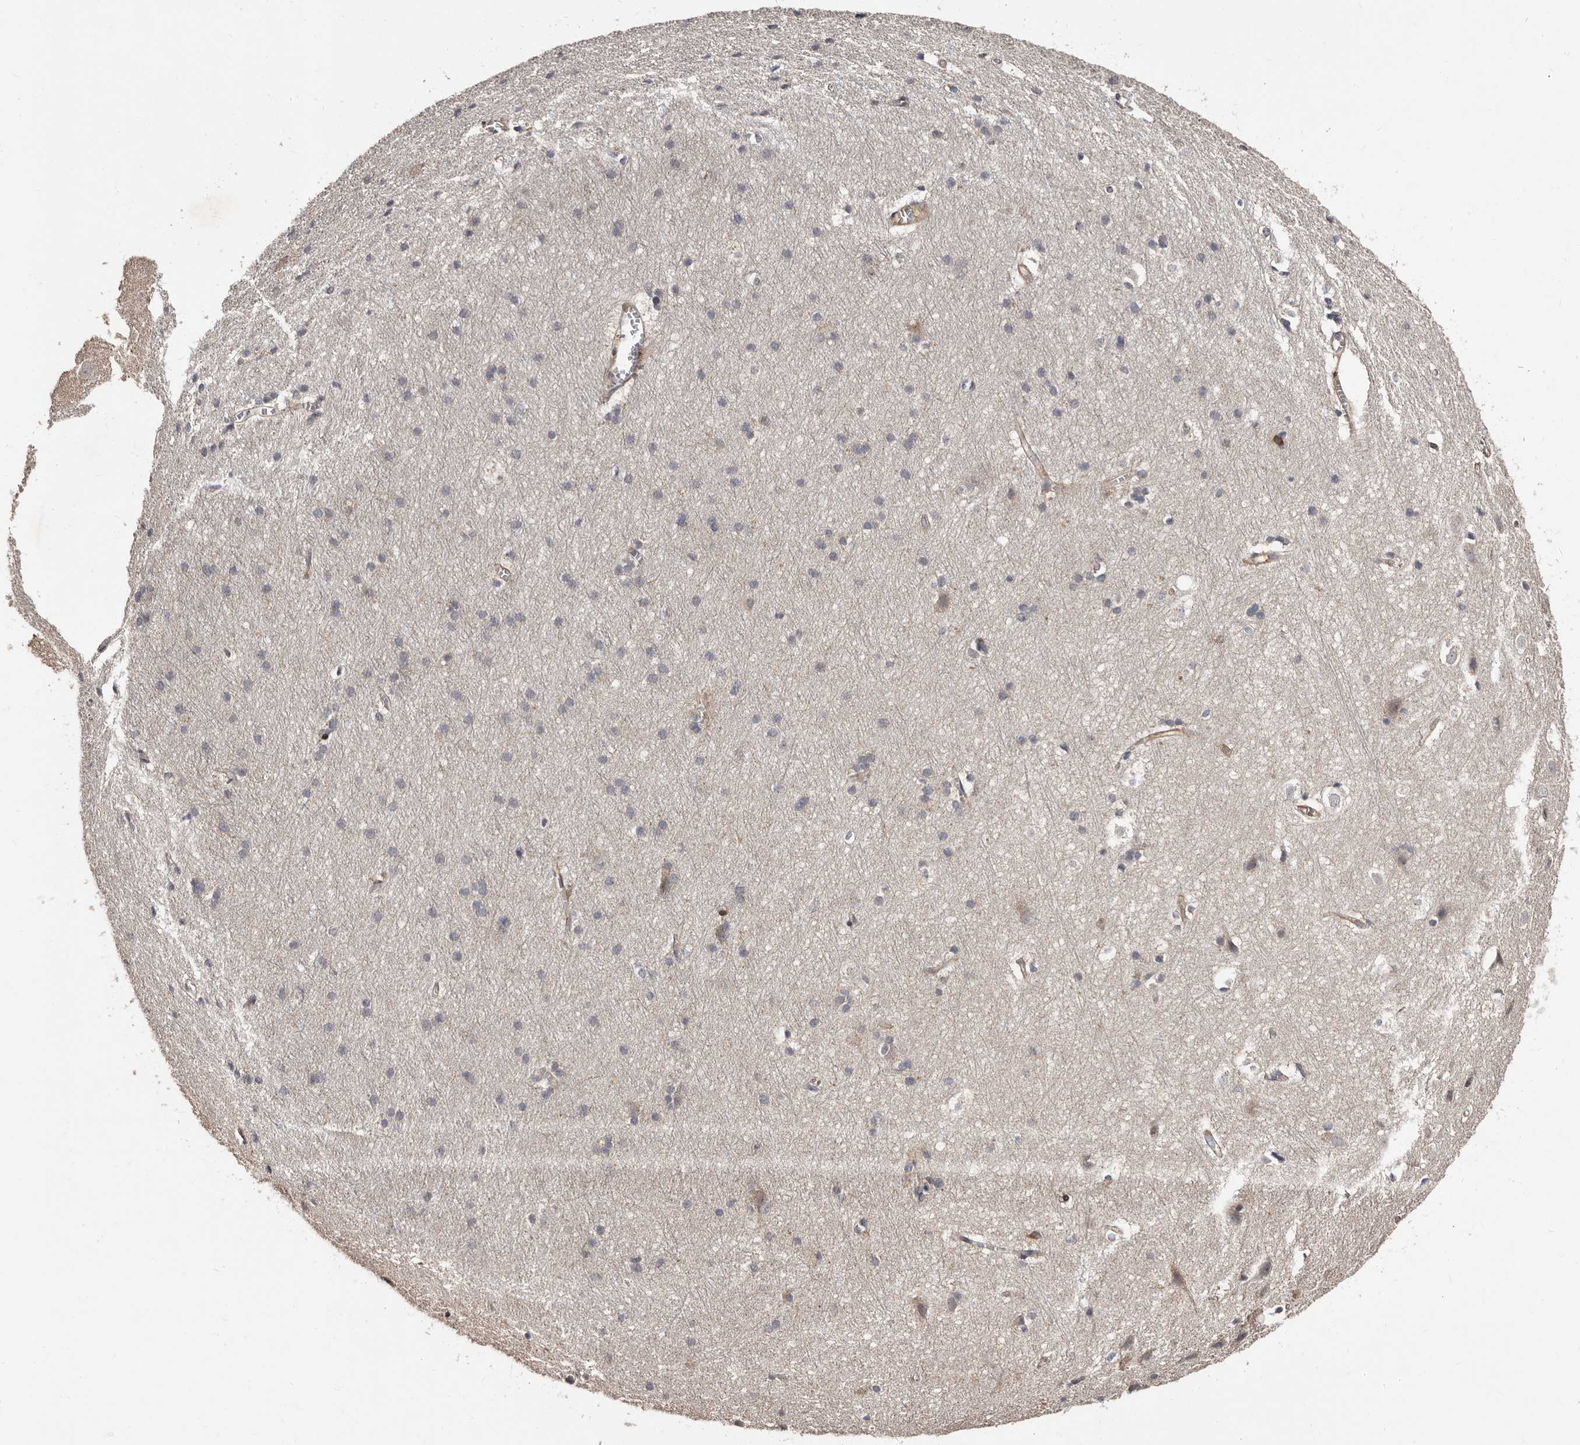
{"staining": {"intensity": "moderate", "quantity": ">75%", "location": "cytoplasmic/membranous"}, "tissue": "cerebral cortex", "cell_type": "Endothelial cells", "image_type": "normal", "snomed": [{"axis": "morphology", "description": "Normal tissue, NOS"}, {"axis": "topography", "description": "Cerebral cortex"}], "caption": "This histopathology image exhibits immunohistochemistry staining of normal cerebral cortex, with medium moderate cytoplasmic/membranous staining in about >75% of endothelial cells.", "gene": "TBC1D22B", "patient": {"sex": "male", "age": 54}}